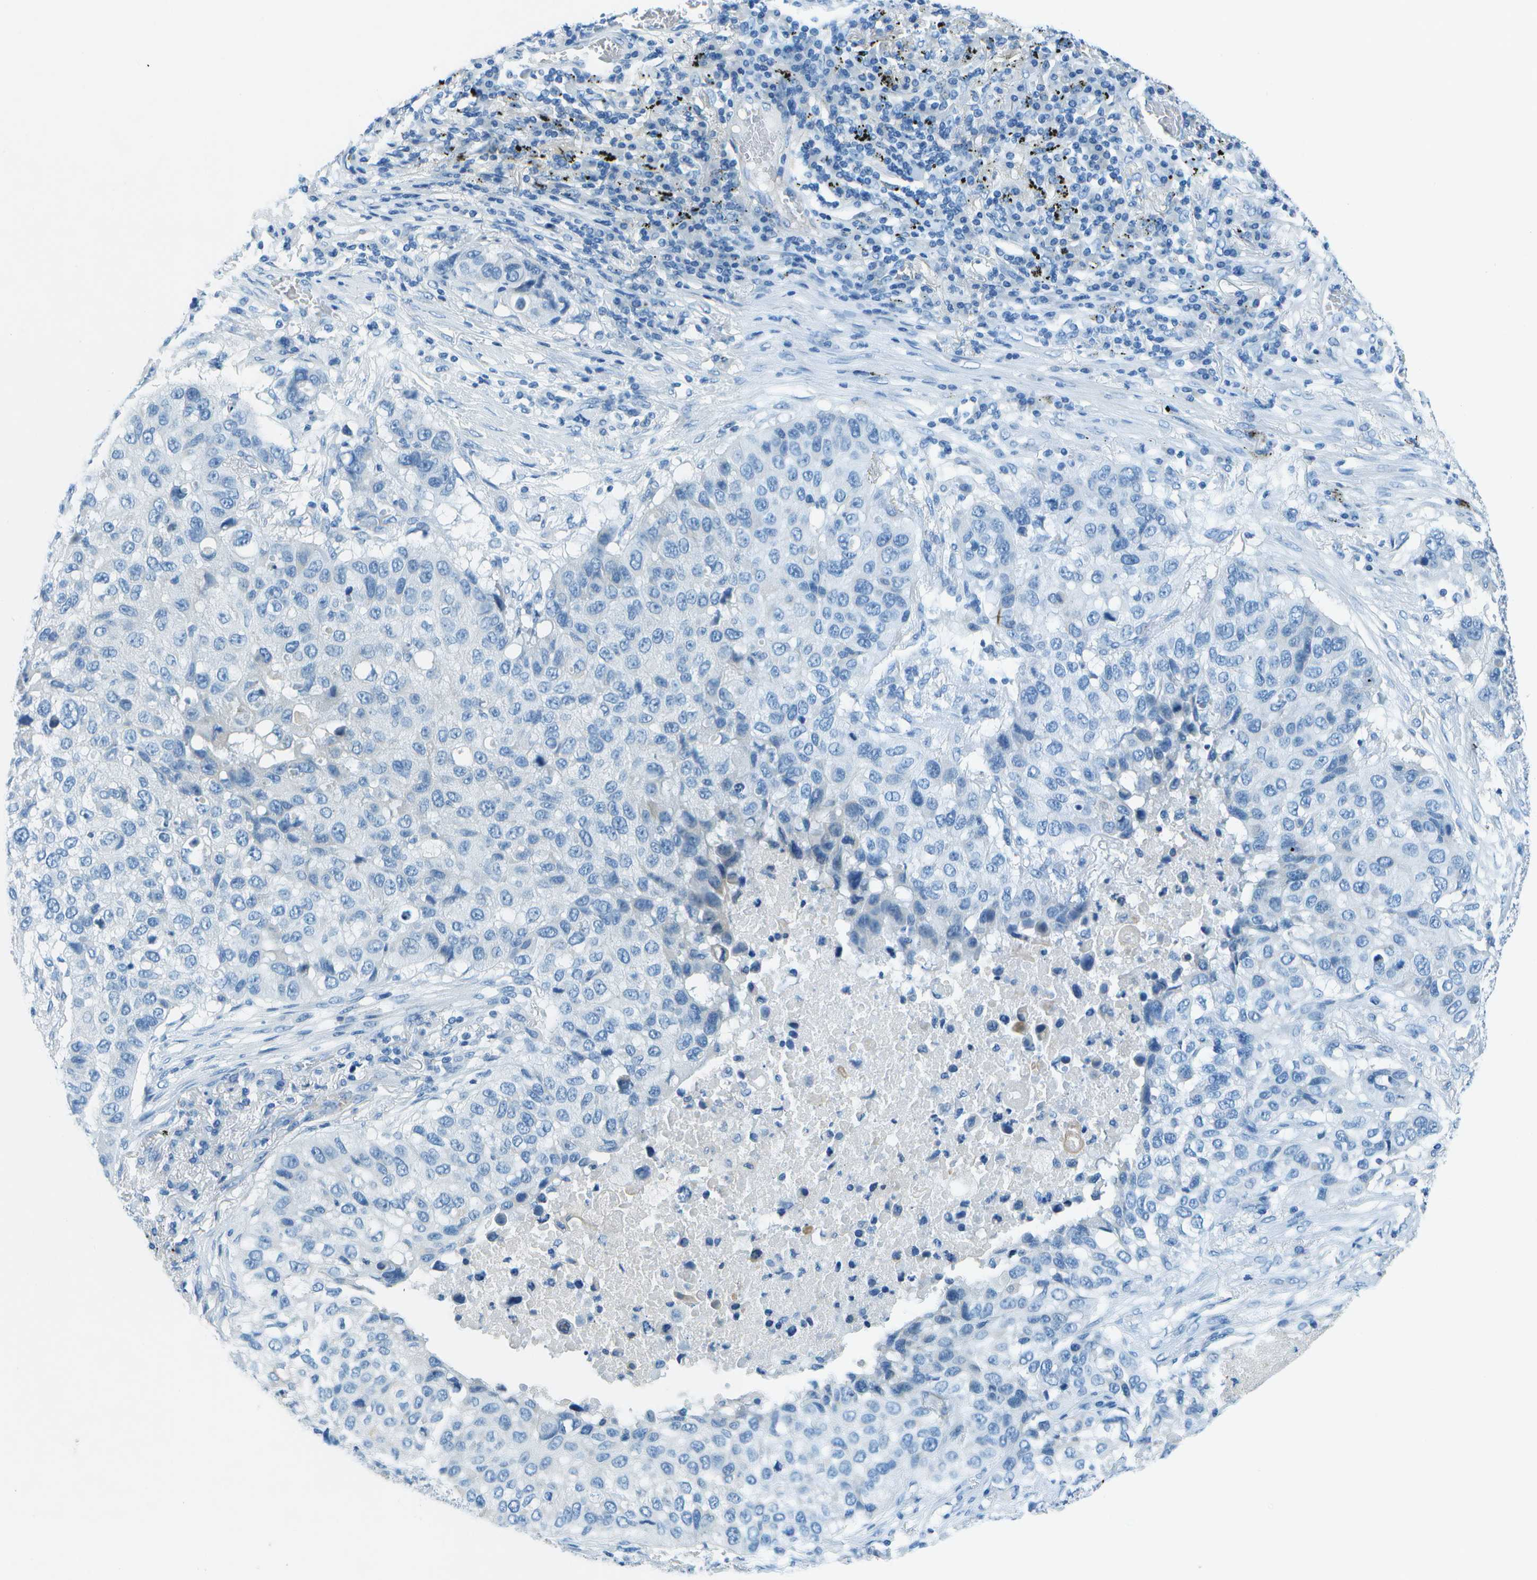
{"staining": {"intensity": "negative", "quantity": "none", "location": "none"}, "tissue": "lung cancer", "cell_type": "Tumor cells", "image_type": "cancer", "snomed": [{"axis": "morphology", "description": "Squamous cell carcinoma, NOS"}, {"axis": "topography", "description": "Lung"}], "caption": "The image reveals no staining of tumor cells in squamous cell carcinoma (lung).", "gene": "SLC16A10", "patient": {"sex": "male", "age": 57}}